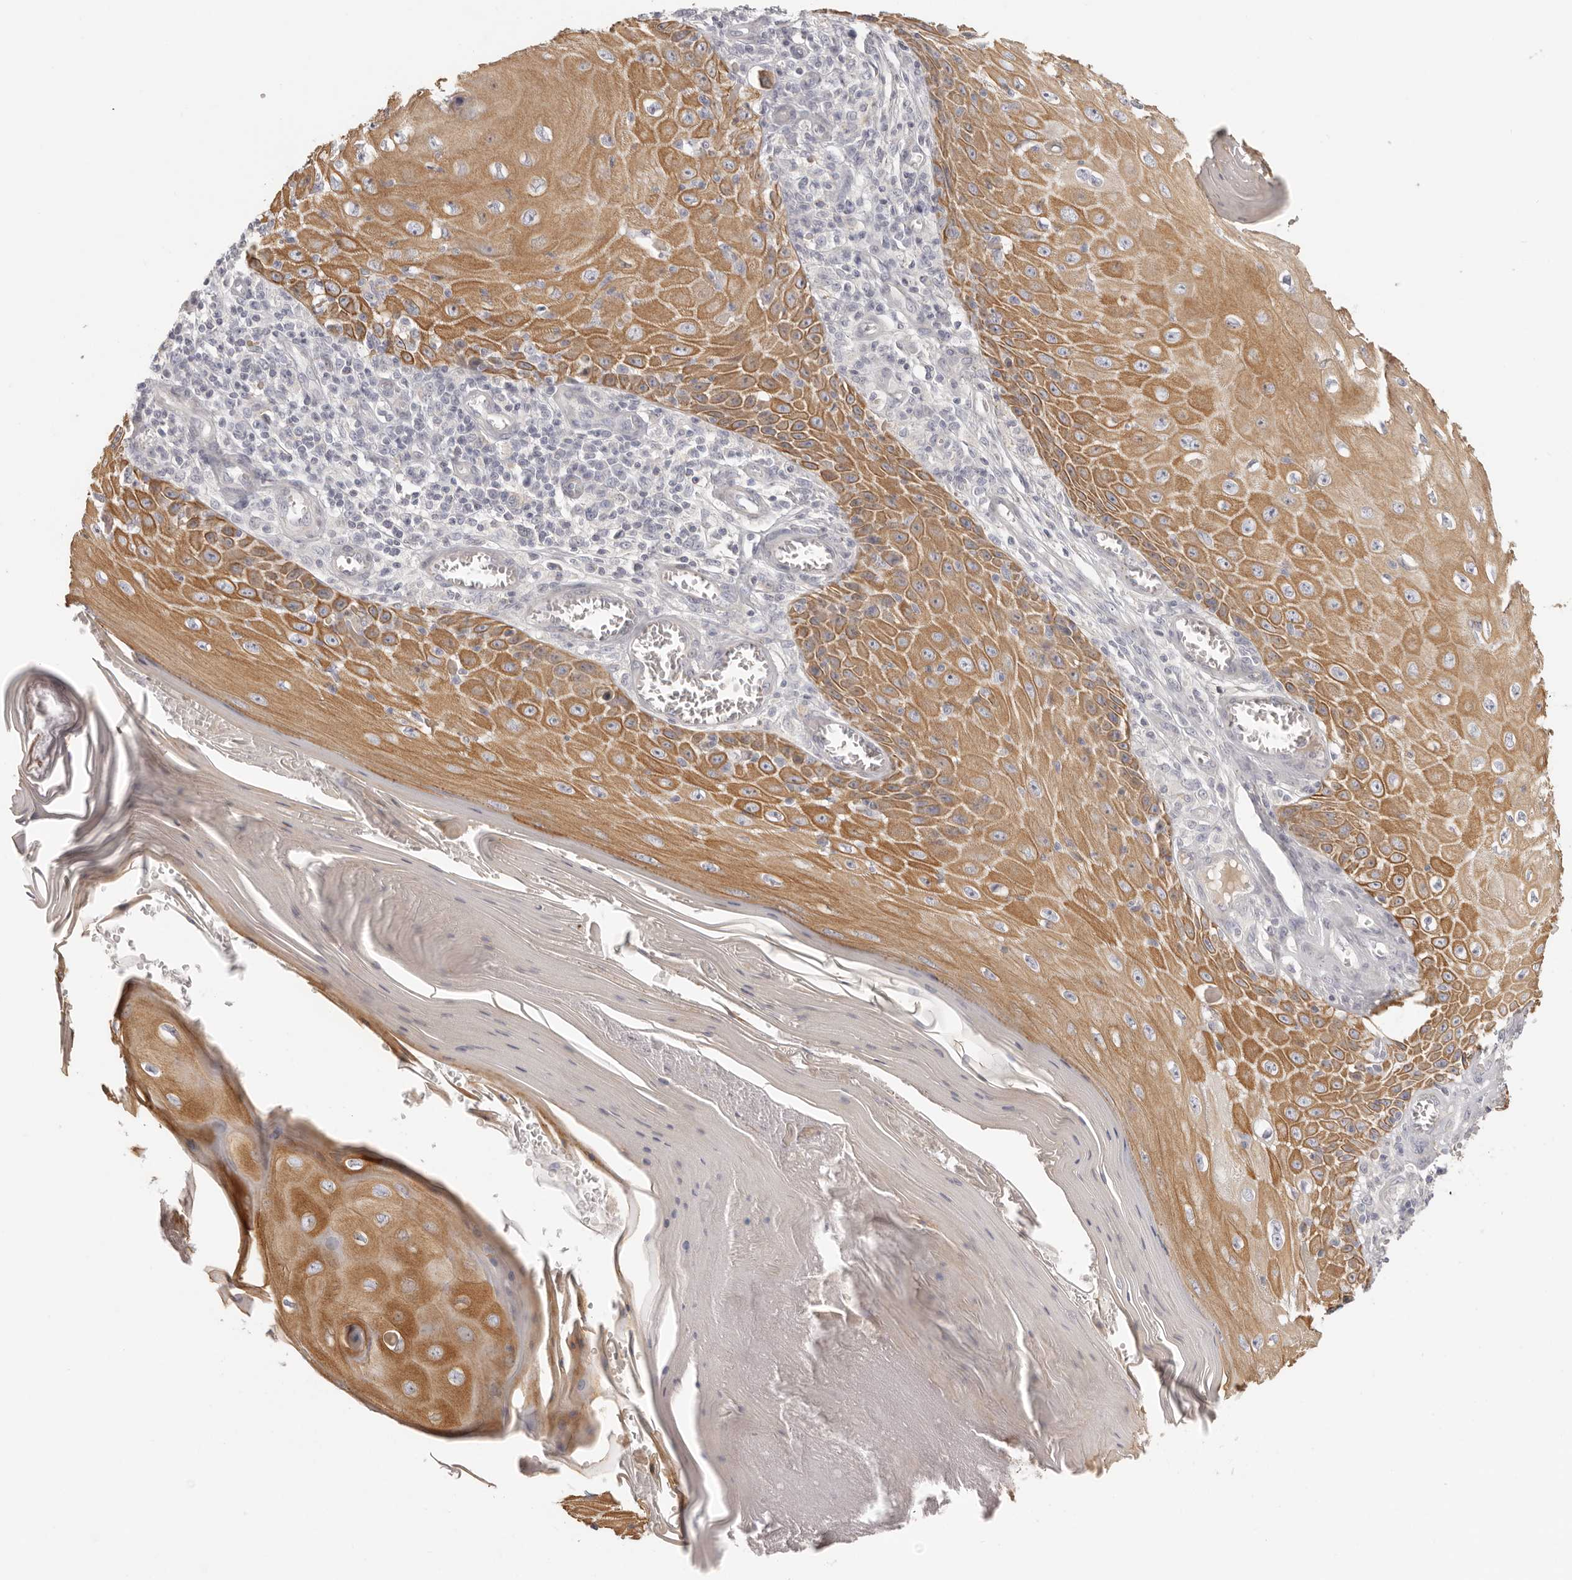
{"staining": {"intensity": "moderate", "quantity": ">75%", "location": "cytoplasmic/membranous"}, "tissue": "skin cancer", "cell_type": "Tumor cells", "image_type": "cancer", "snomed": [{"axis": "morphology", "description": "Squamous cell carcinoma, NOS"}, {"axis": "topography", "description": "Skin"}], "caption": "Tumor cells exhibit medium levels of moderate cytoplasmic/membranous positivity in approximately >75% of cells in human skin cancer.", "gene": "RXFP1", "patient": {"sex": "female", "age": 73}}